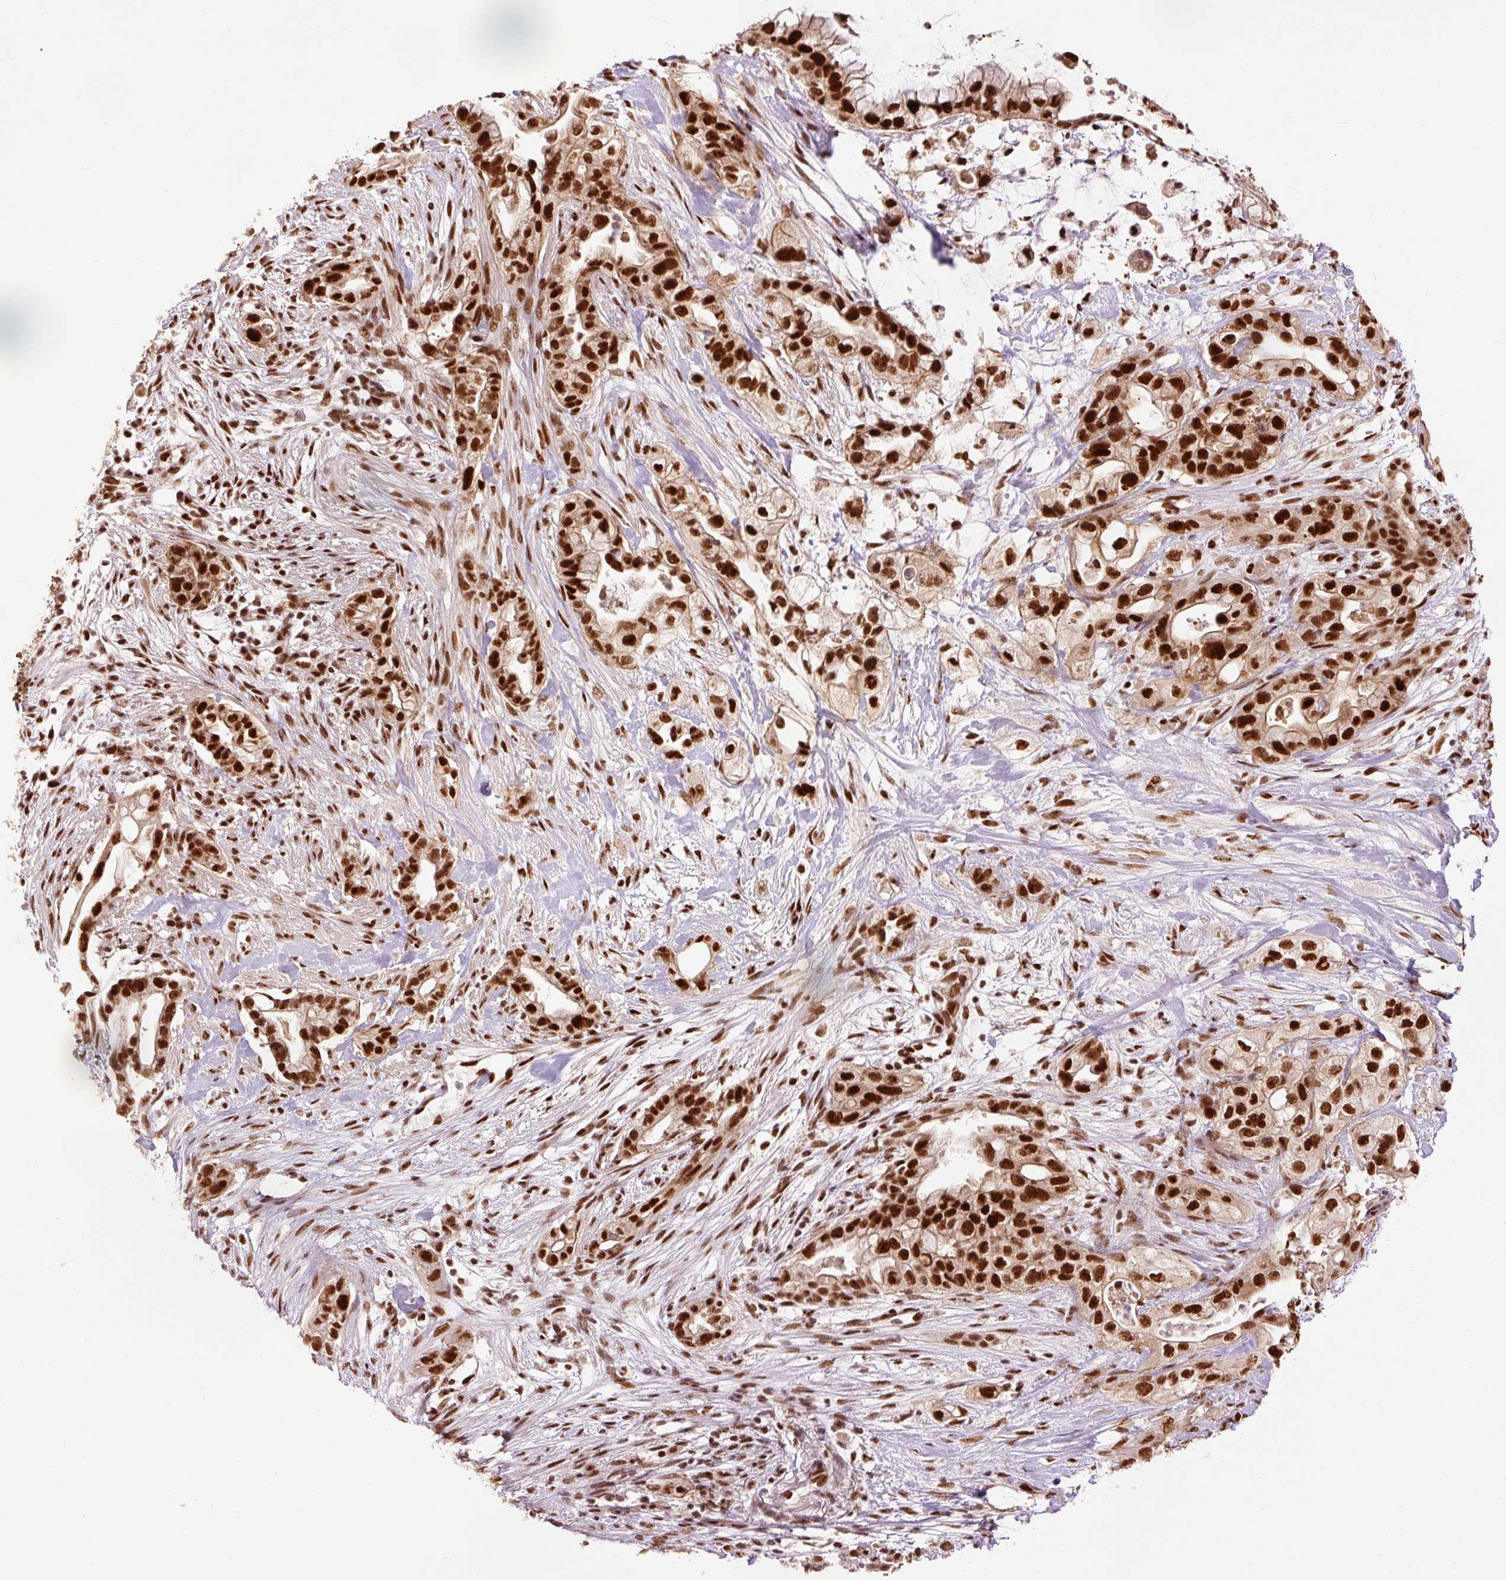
{"staining": {"intensity": "strong", "quantity": ">75%", "location": "cytoplasmic/membranous,nuclear"}, "tissue": "pancreatic cancer", "cell_type": "Tumor cells", "image_type": "cancer", "snomed": [{"axis": "morphology", "description": "Adenocarcinoma, NOS"}, {"axis": "topography", "description": "Pancreas"}], "caption": "There is high levels of strong cytoplasmic/membranous and nuclear positivity in tumor cells of pancreatic cancer (adenocarcinoma), as demonstrated by immunohistochemical staining (brown color).", "gene": "ZBTB44", "patient": {"sex": "male", "age": 44}}